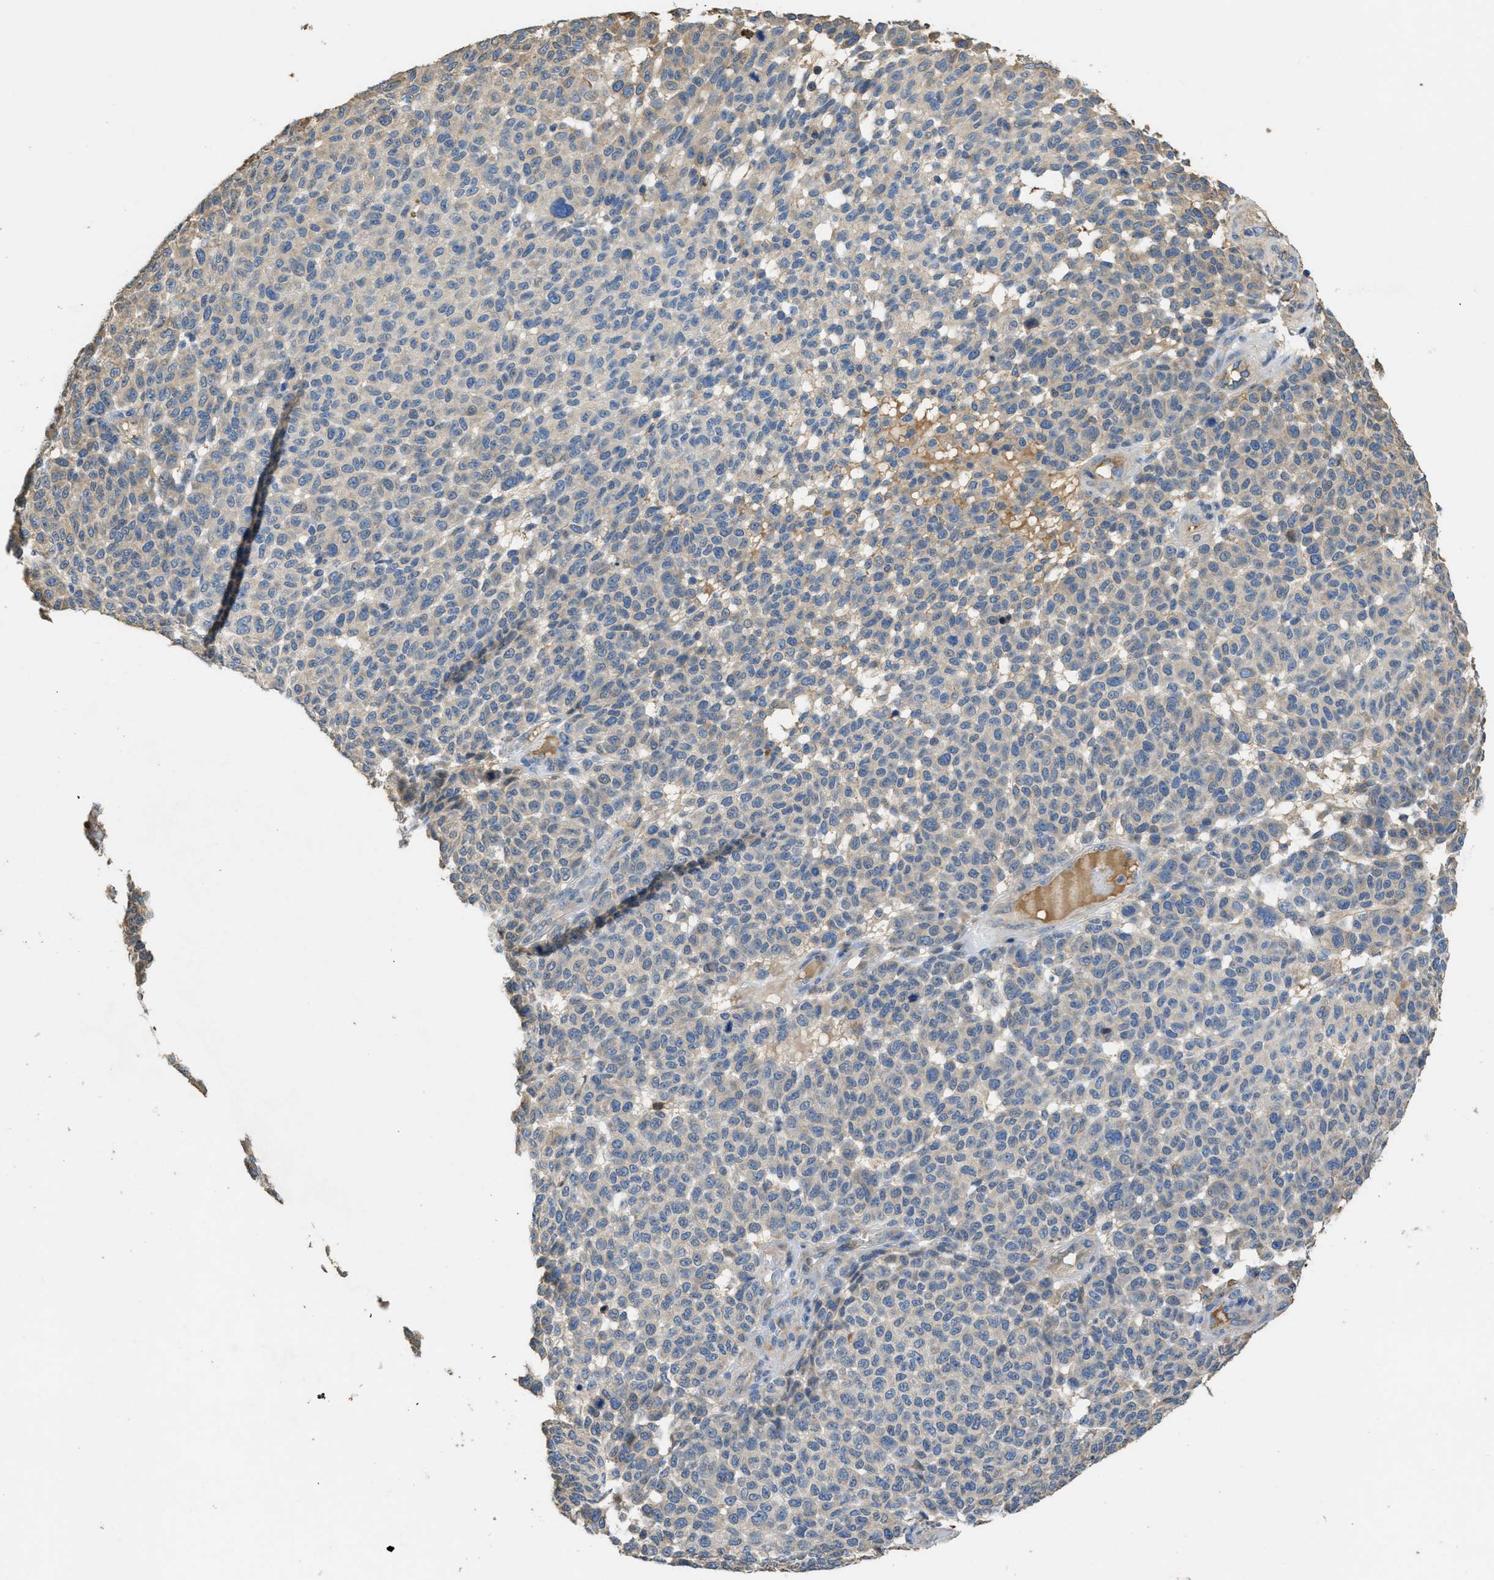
{"staining": {"intensity": "weak", "quantity": "<25%", "location": "cytoplasmic/membranous"}, "tissue": "melanoma", "cell_type": "Tumor cells", "image_type": "cancer", "snomed": [{"axis": "morphology", "description": "Malignant melanoma, NOS"}, {"axis": "topography", "description": "Skin"}], "caption": "Melanoma stained for a protein using immunohistochemistry displays no staining tumor cells.", "gene": "RIPK2", "patient": {"sex": "male", "age": 59}}